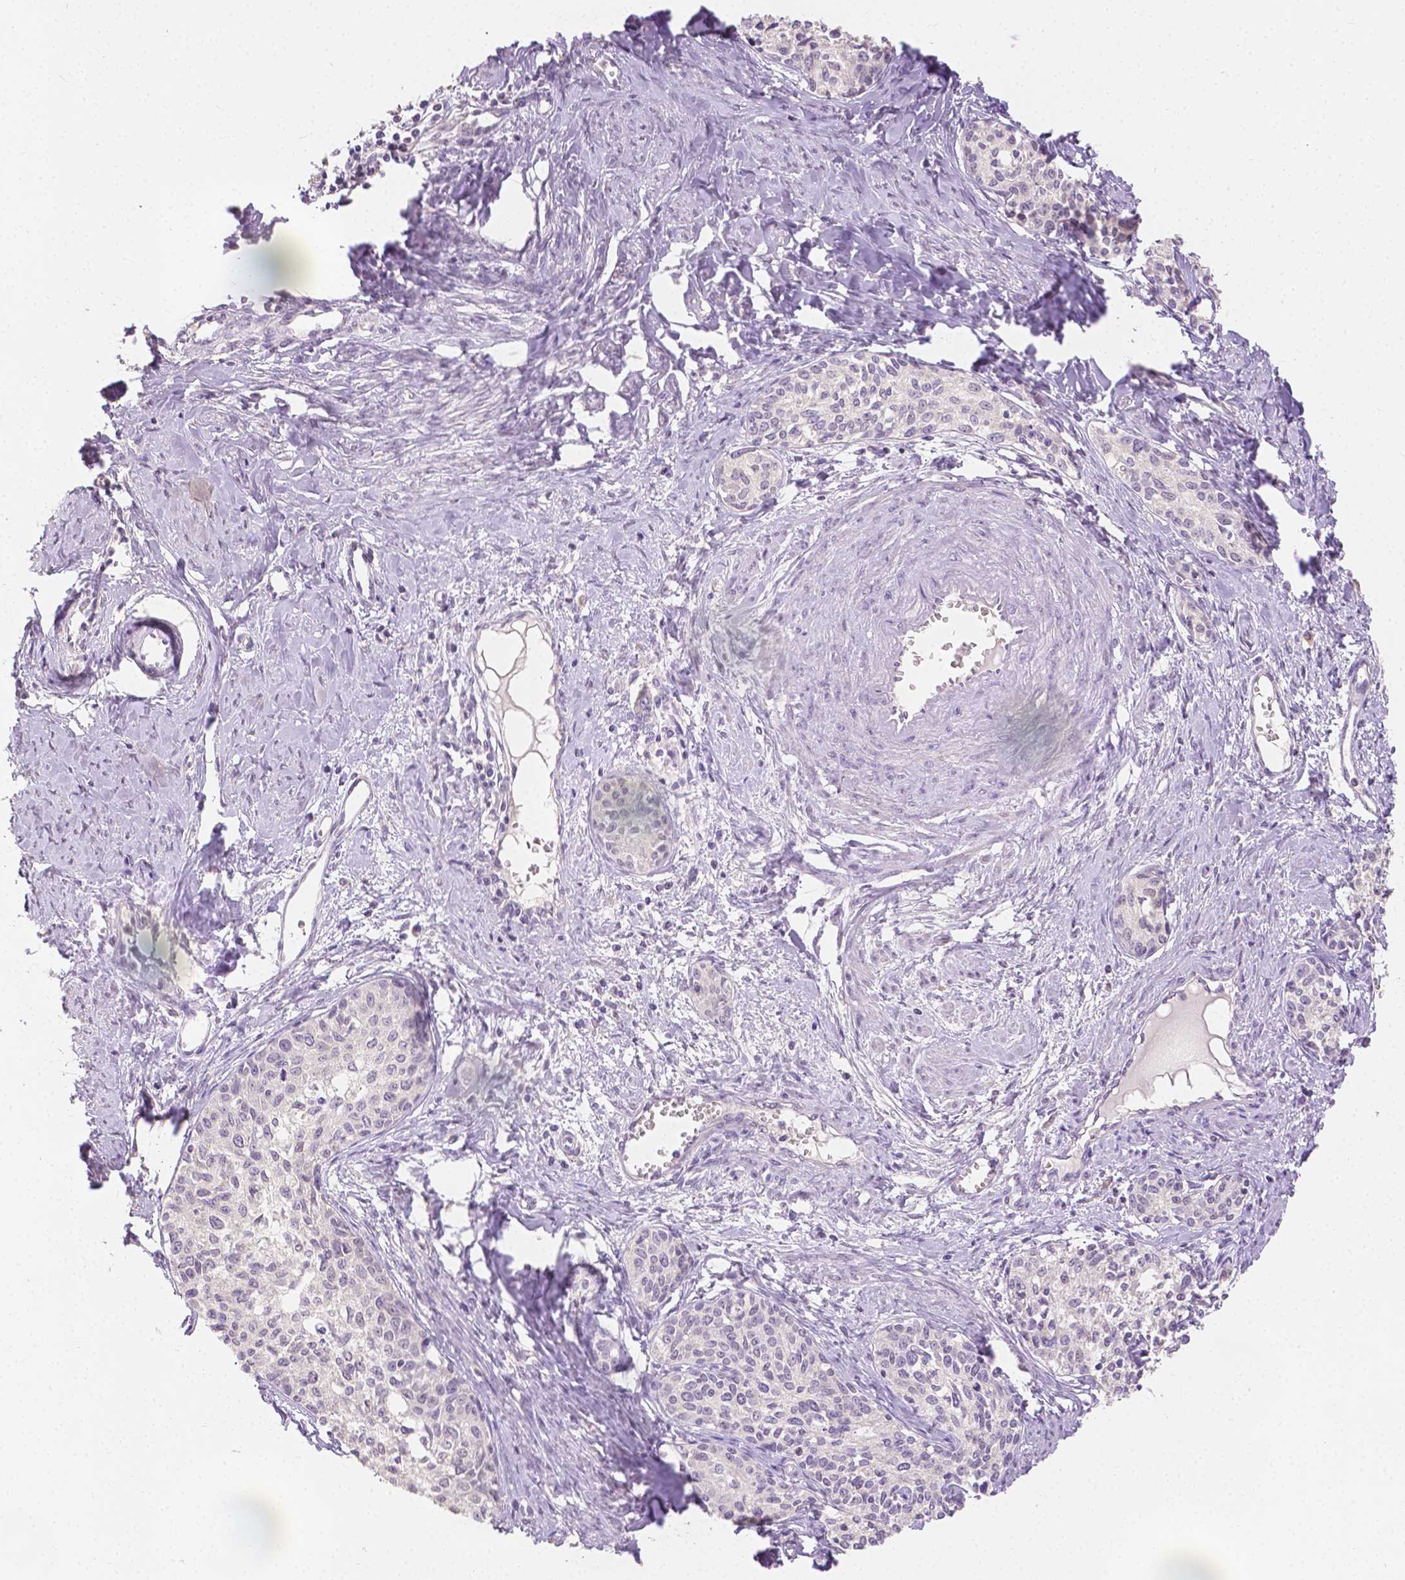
{"staining": {"intensity": "negative", "quantity": "none", "location": "none"}, "tissue": "cervical cancer", "cell_type": "Tumor cells", "image_type": "cancer", "snomed": [{"axis": "morphology", "description": "Squamous cell carcinoma, NOS"}, {"axis": "morphology", "description": "Adenocarcinoma, NOS"}, {"axis": "topography", "description": "Cervix"}], "caption": "The photomicrograph demonstrates no significant staining in tumor cells of cervical cancer (adenocarcinoma).", "gene": "TGM1", "patient": {"sex": "female", "age": 52}}